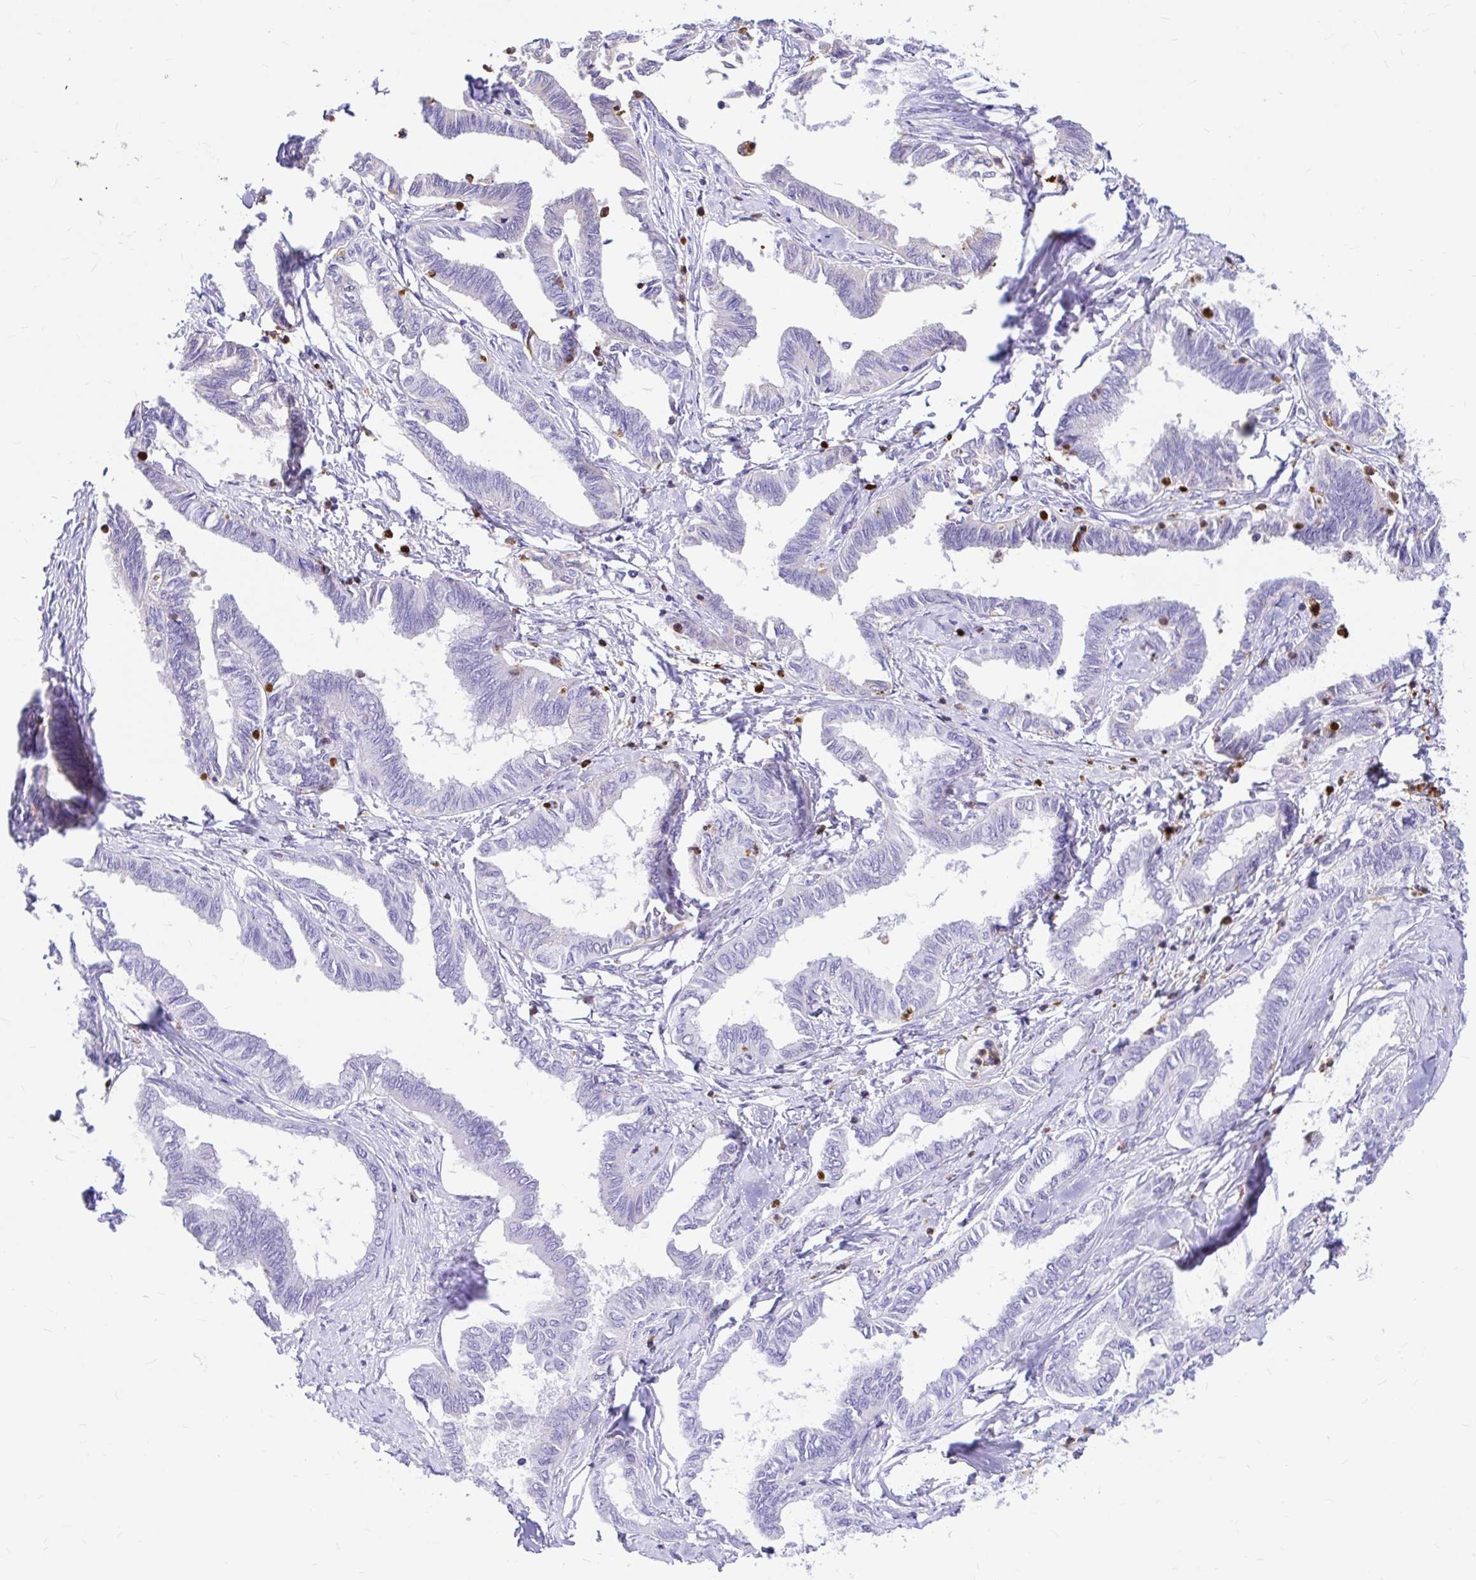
{"staining": {"intensity": "negative", "quantity": "none", "location": "none"}, "tissue": "ovarian cancer", "cell_type": "Tumor cells", "image_type": "cancer", "snomed": [{"axis": "morphology", "description": "Carcinoma, endometroid"}, {"axis": "topography", "description": "Ovary"}], "caption": "Protein analysis of ovarian endometroid carcinoma demonstrates no significant expression in tumor cells.", "gene": "CLEC1B", "patient": {"sex": "female", "age": 70}}